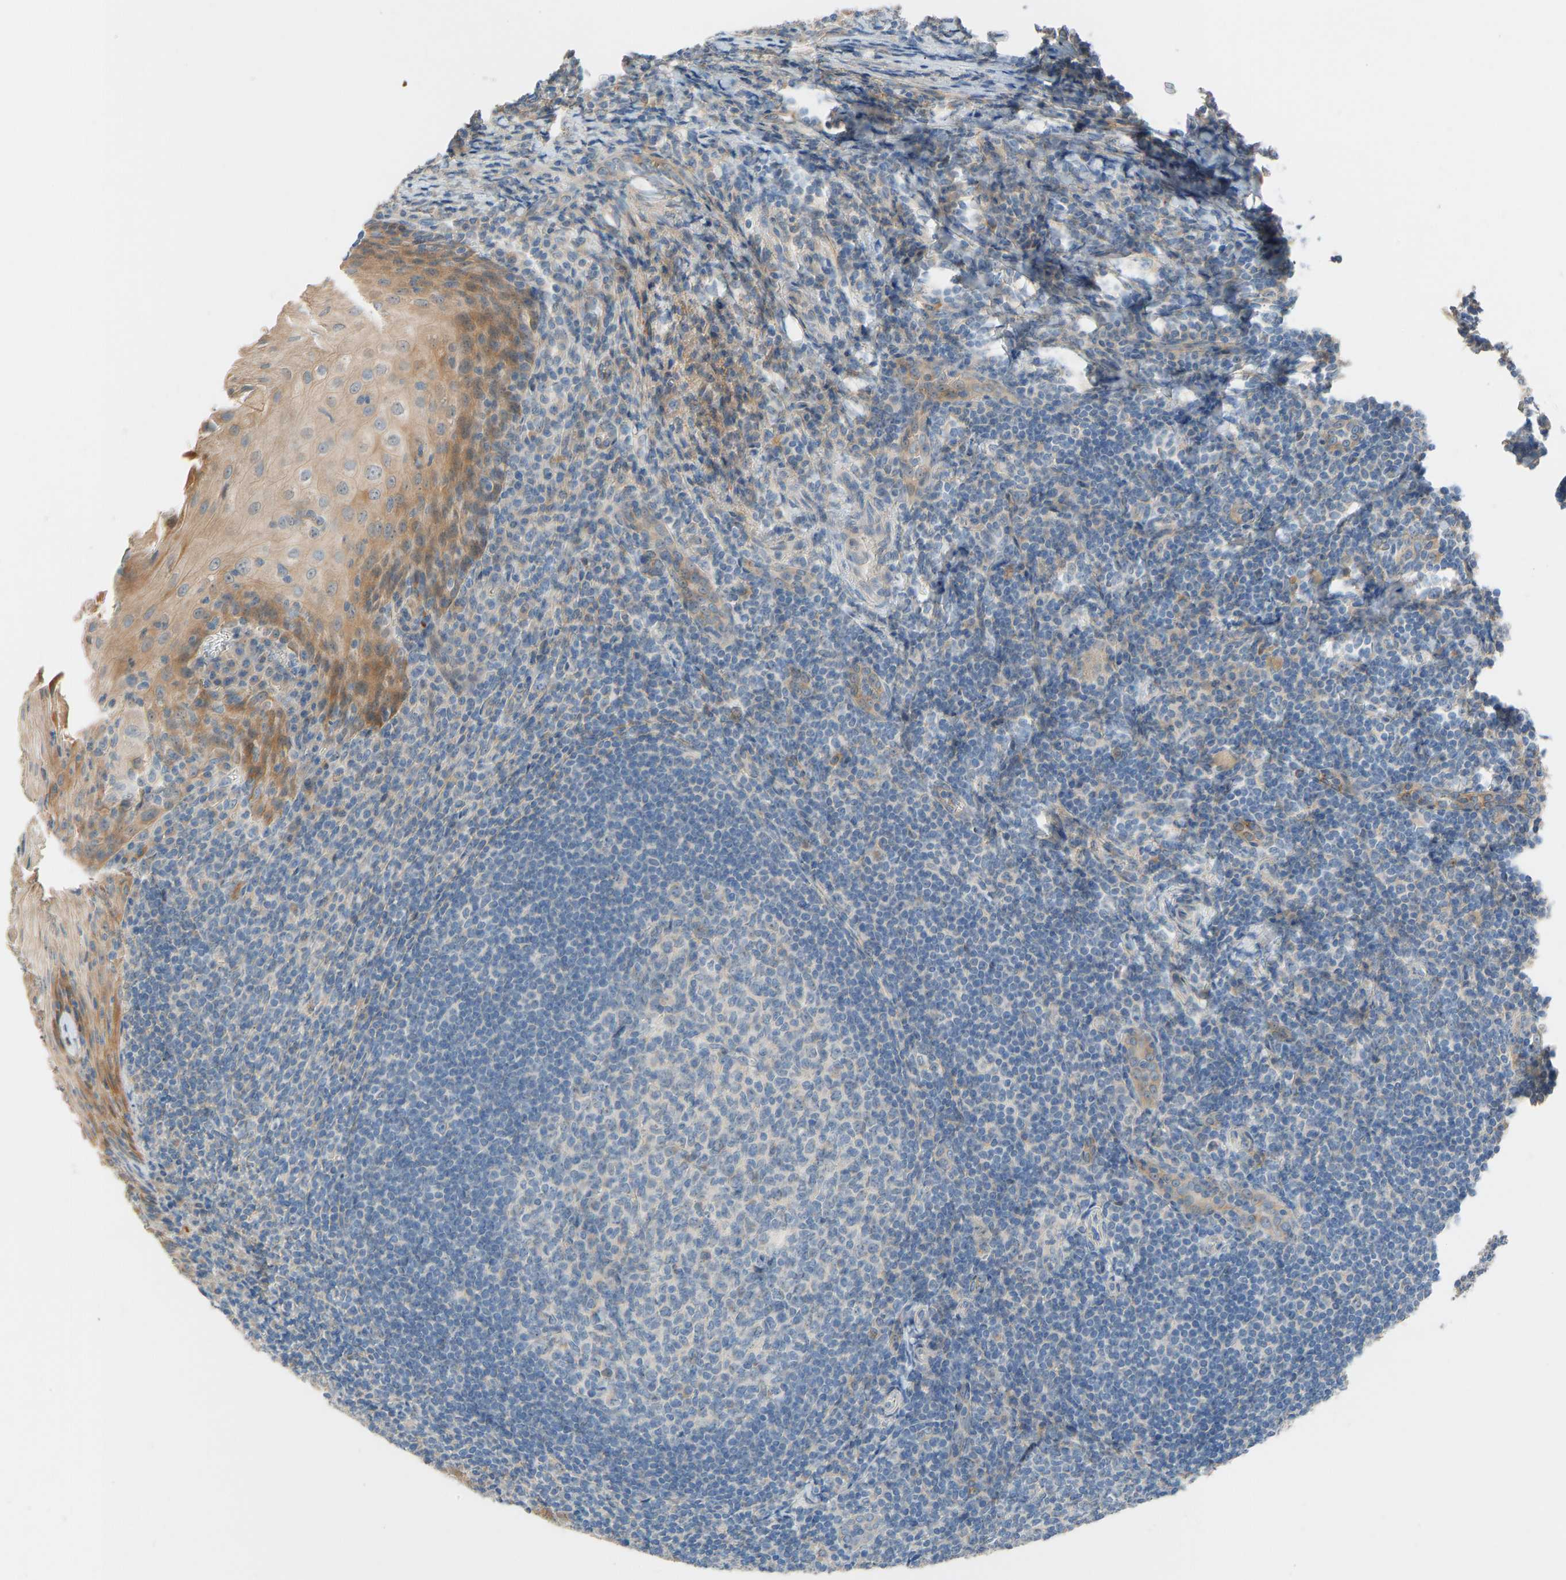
{"staining": {"intensity": "negative", "quantity": "none", "location": "none"}, "tissue": "tonsil", "cell_type": "Germinal center cells", "image_type": "normal", "snomed": [{"axis": "morphology", "description": "Normal tissue, NOS"}, {"axis": "topography", "description": "Tonsil"}], "caption": "This is an immunohistochemistry histopathology image of benign tonsil. There is no positivity in germinal center cells.", "gene": "TGFBR3", "patient": {"sex": "male", "age": 37}}